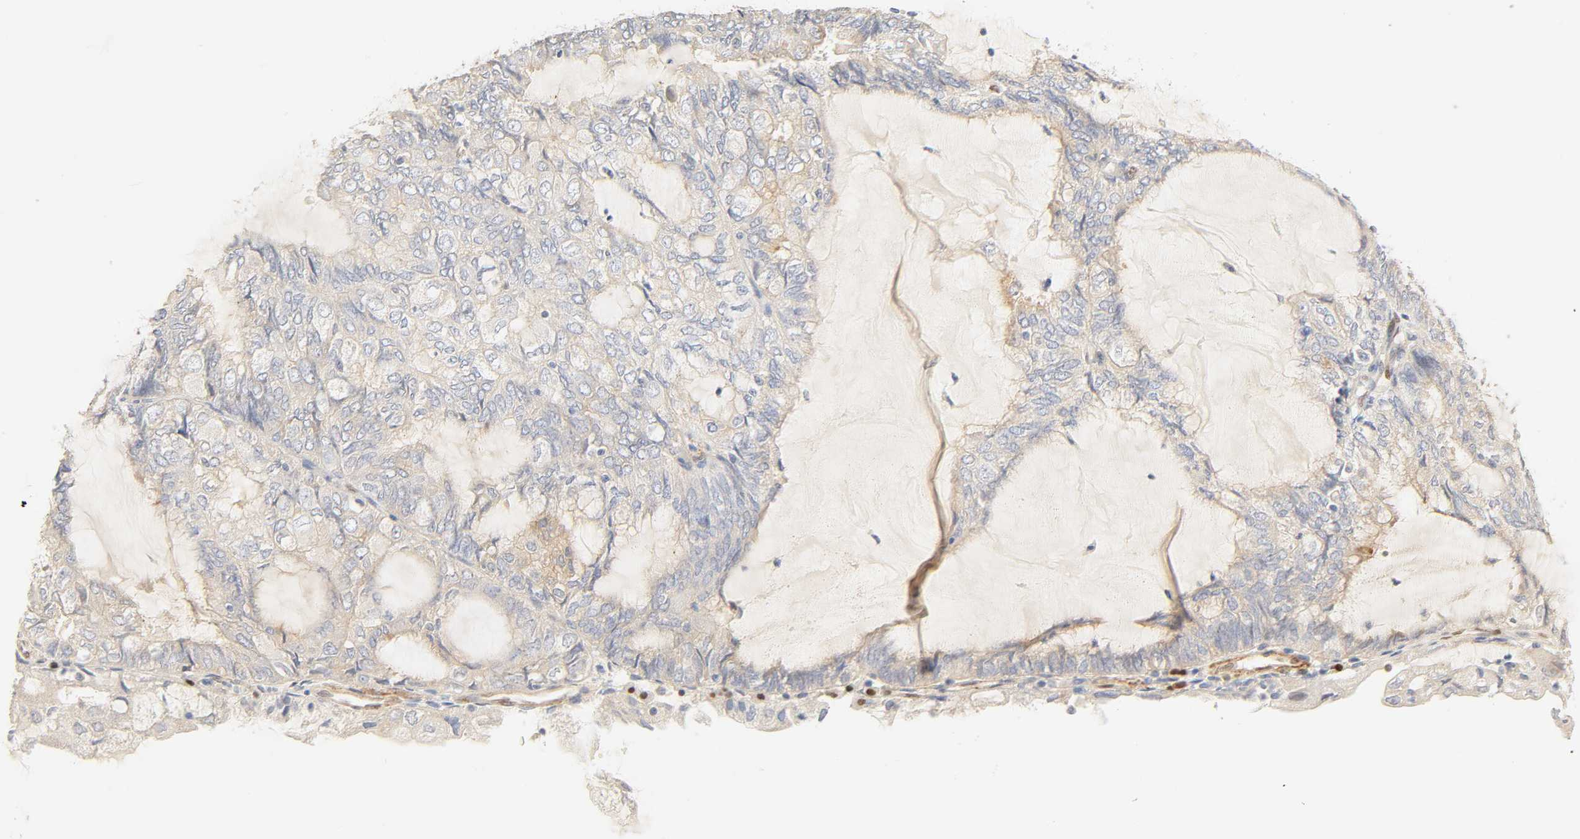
{"staining": {"intensity": "negative", "quantity": "none", "location": "none"}, "tissue": "endometrial cancer", "cell_type": "Tumor cells", "image_type": "cancer", "snomed": [{"axis": "morphology", "description": "Adenocarcinoma, NOS"}, {"axis": "topography", "description": "Endometrium"}], "caption": "This is an IHC photomicrograph of human adenocarcinoma (endometrial). There is no expression in tumor cells.", "gene": "BORCS8-MEF2B", "patient": {"sex": "female", "age": 81}}